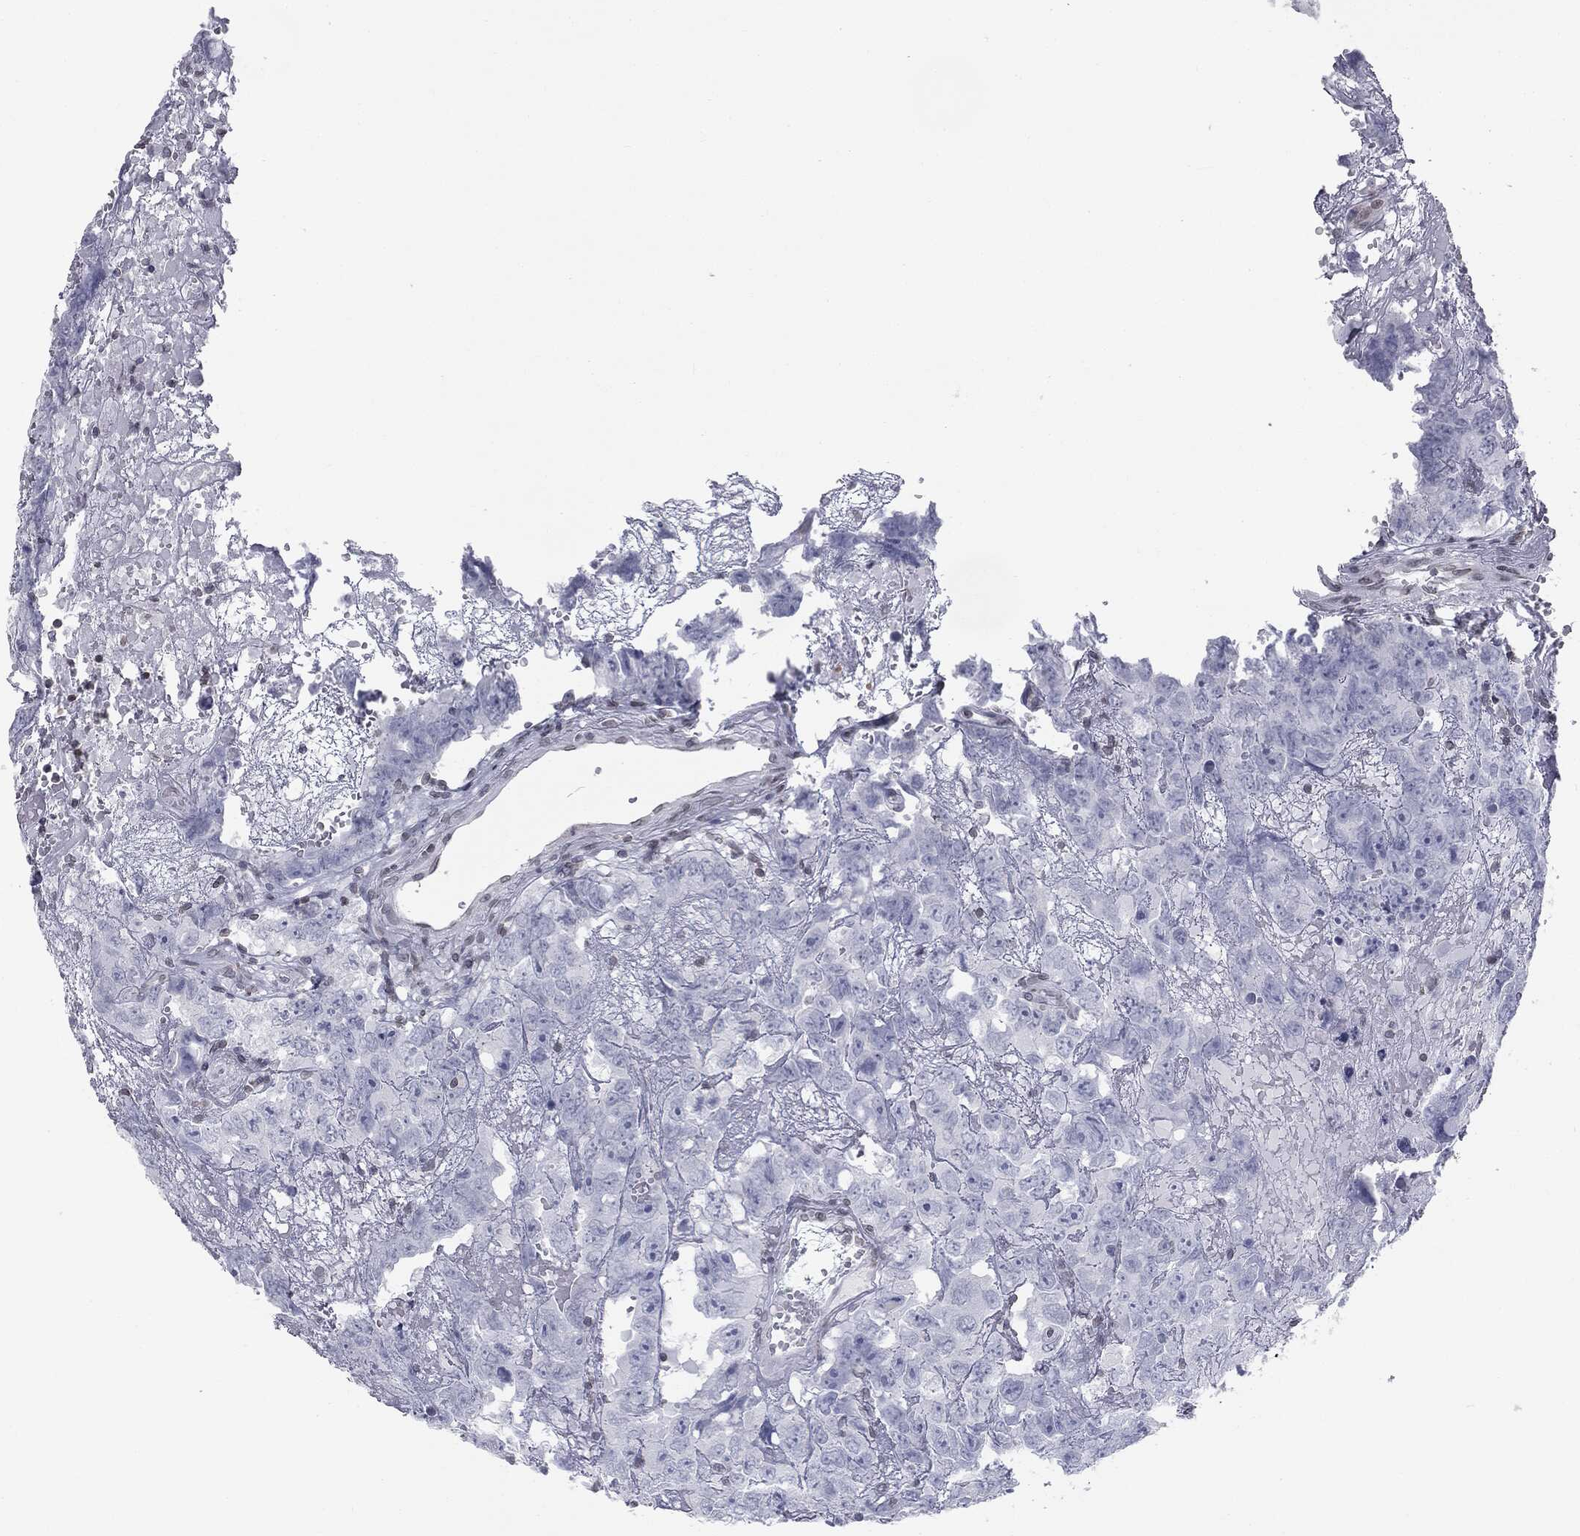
{"staining": {"intensity": "negative", "quantity": "none", "location": "none"}, "tissue": "testis cancer", "cell_type": "Tumor cells", "image_type": "cancer", "snomed": [{"axis": "morphology", "description": "Carcinoma, Embryonal, NOS"}, {"axis": "topography", "description": "Testis"}], "caption": "Tumor cells are negative for protein expression in human embryonal carcinoma (testis).", "gene": "ALDOB", "patient": {"sex": "male", "age": 45}}